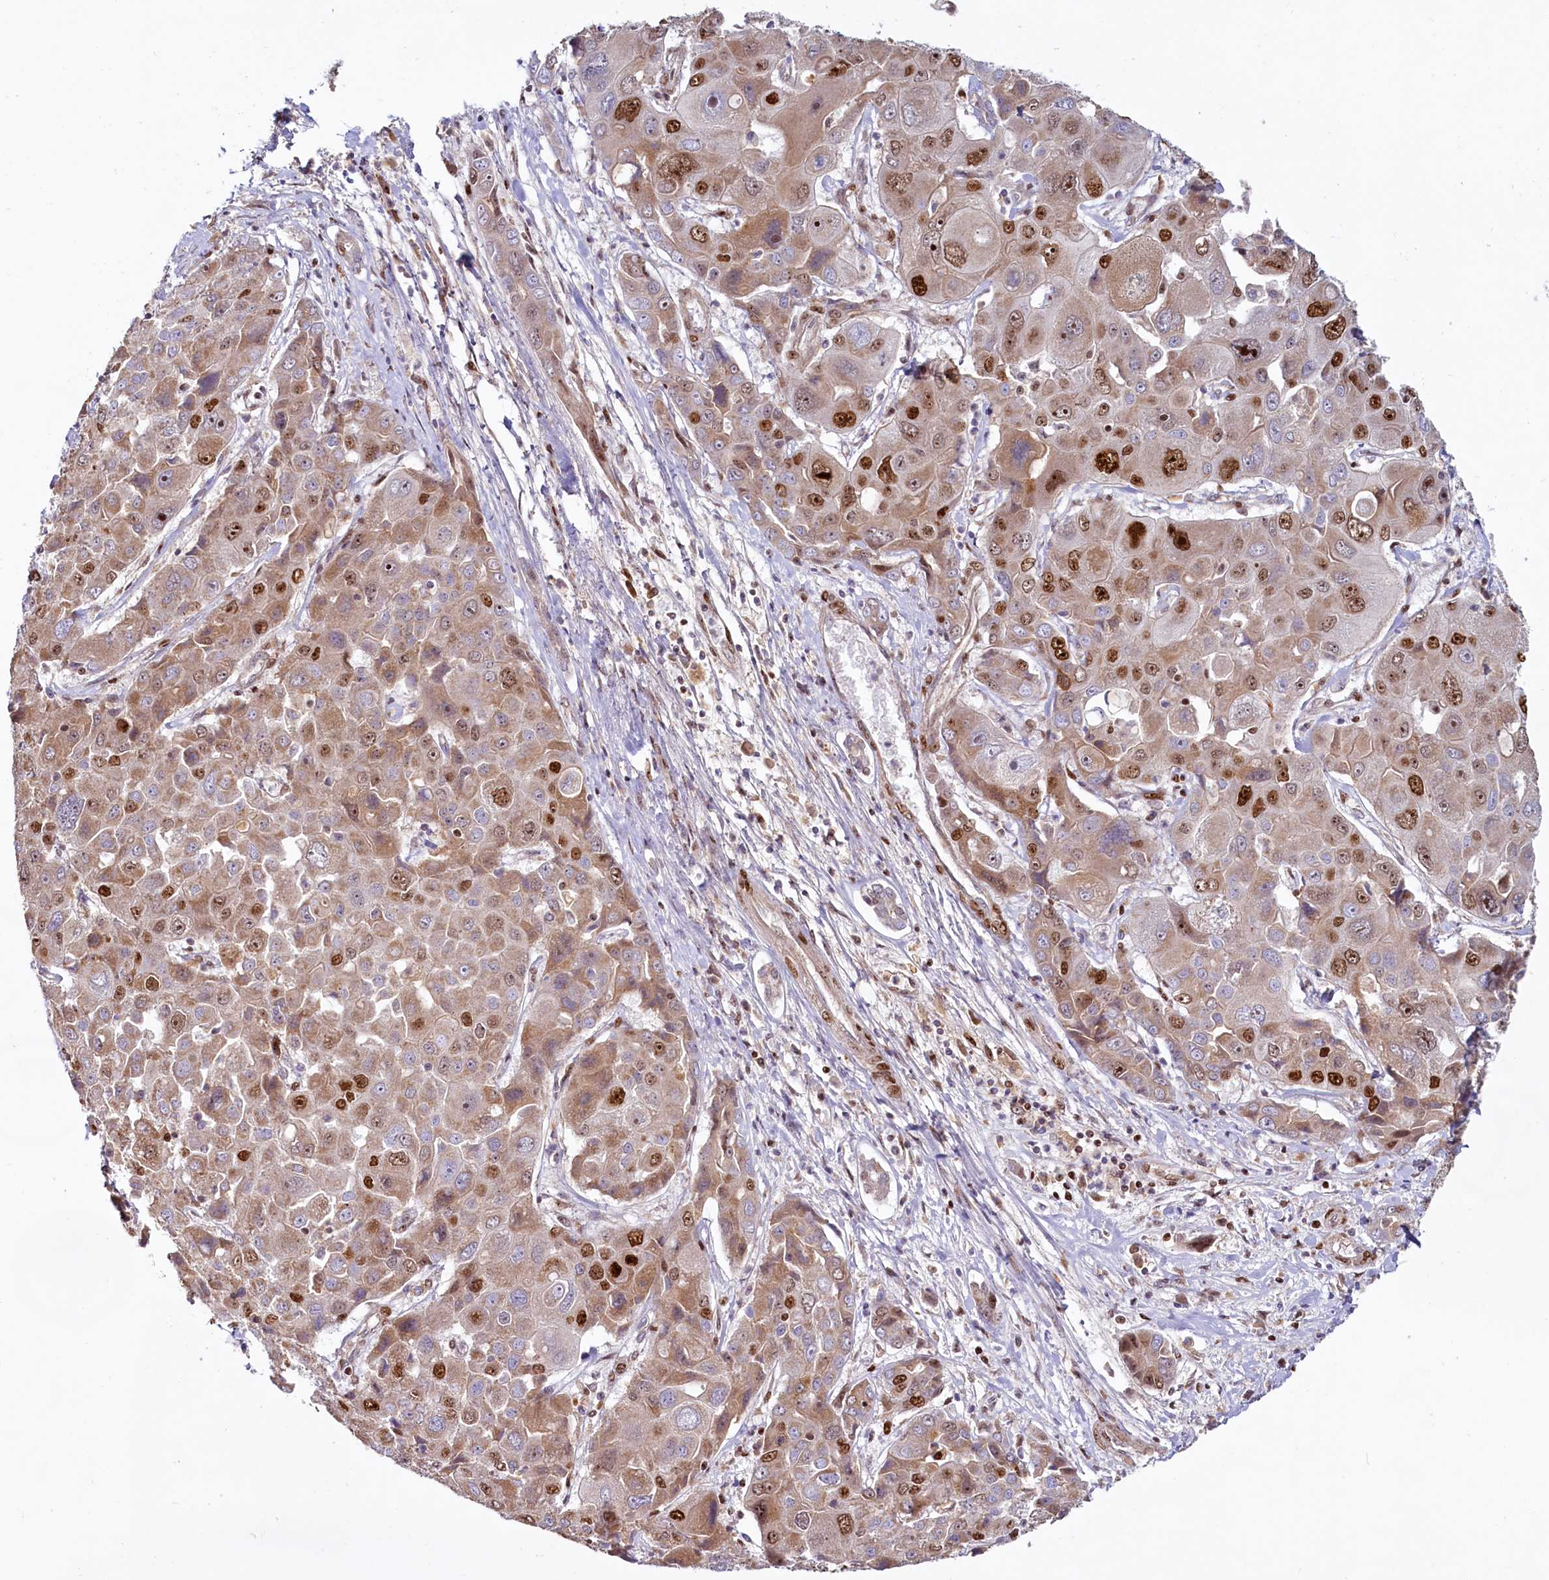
{"staining": {"intensity": "moderate", "quantity": ">75%", "location": "cytoplasmic/membranous,nuclear"}, "tissue": "liver cancer", "cell_type": "Tumor cells", "image_type": "cancer", "snomed": [{"axis": "morphology", "description": "Cholangiocarcinoma"}, {"axis": "topography", "description": "Liver"}], "caption": "Liver cancer (cholangiocarcinoma) was stained to show a protein in brown. There is medium levels of moderate cytoplasmic/membranous and nuclear positivity in approximately >75% of tumor cells.", "gene": "TCOF1", "patient": {"sex": "male", "age": 67}}